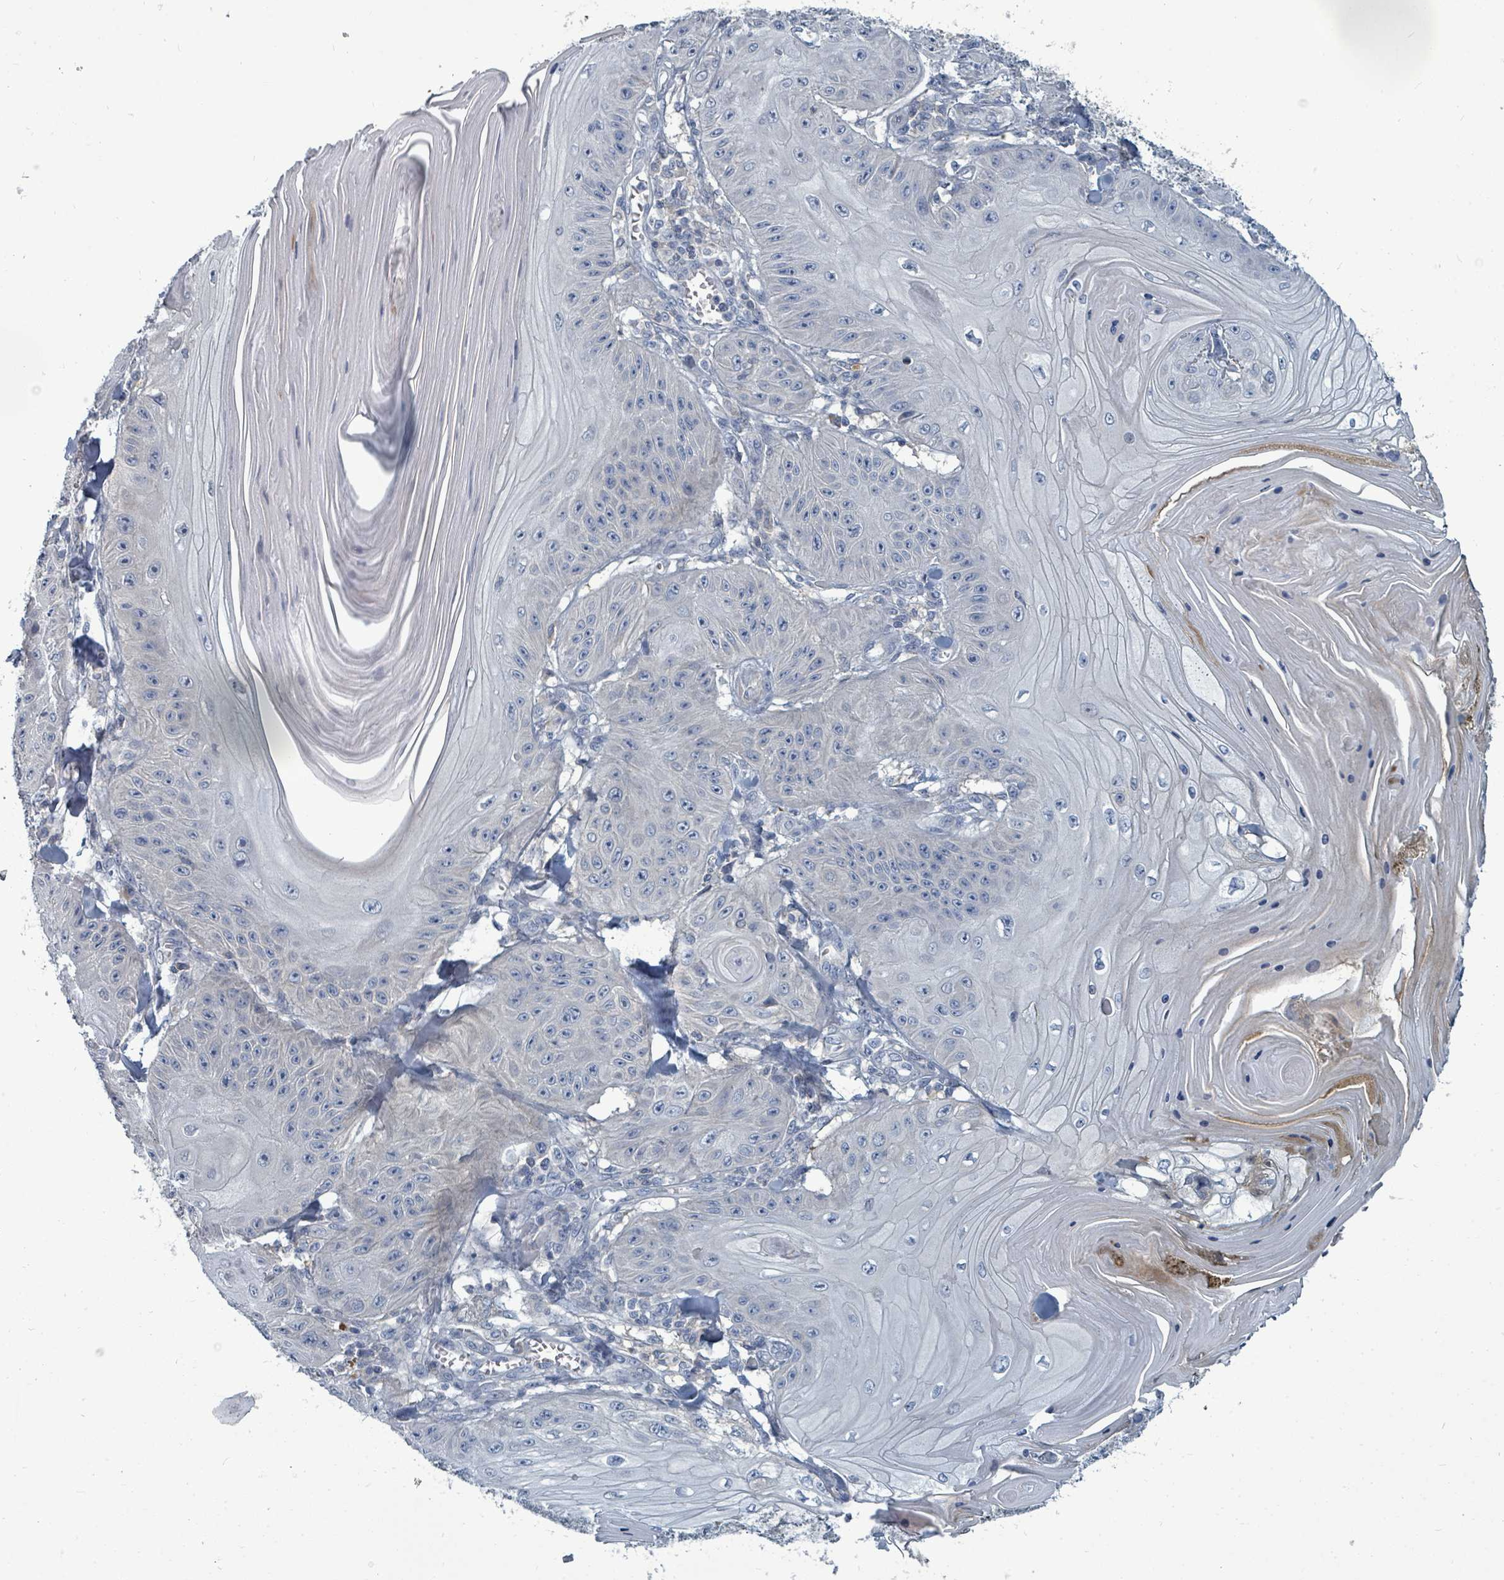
{"staining": {"intensity": "negative", "quantity": "none", "location": "none"}, "tissue": "skin cancer", "cell_type": "Tumor cells", "image_type": "cancer", "snomed": [{"axis": "morphology", "description": "Squamous cell carcinoma, NOS"}, {"axis": "topography", "description": "Skin"}], "caption": "Tumor cells show no significant protein staining in skin cancer.", "gene": "SLC25A23", "patient": {"sex": "female", "age": 78}}